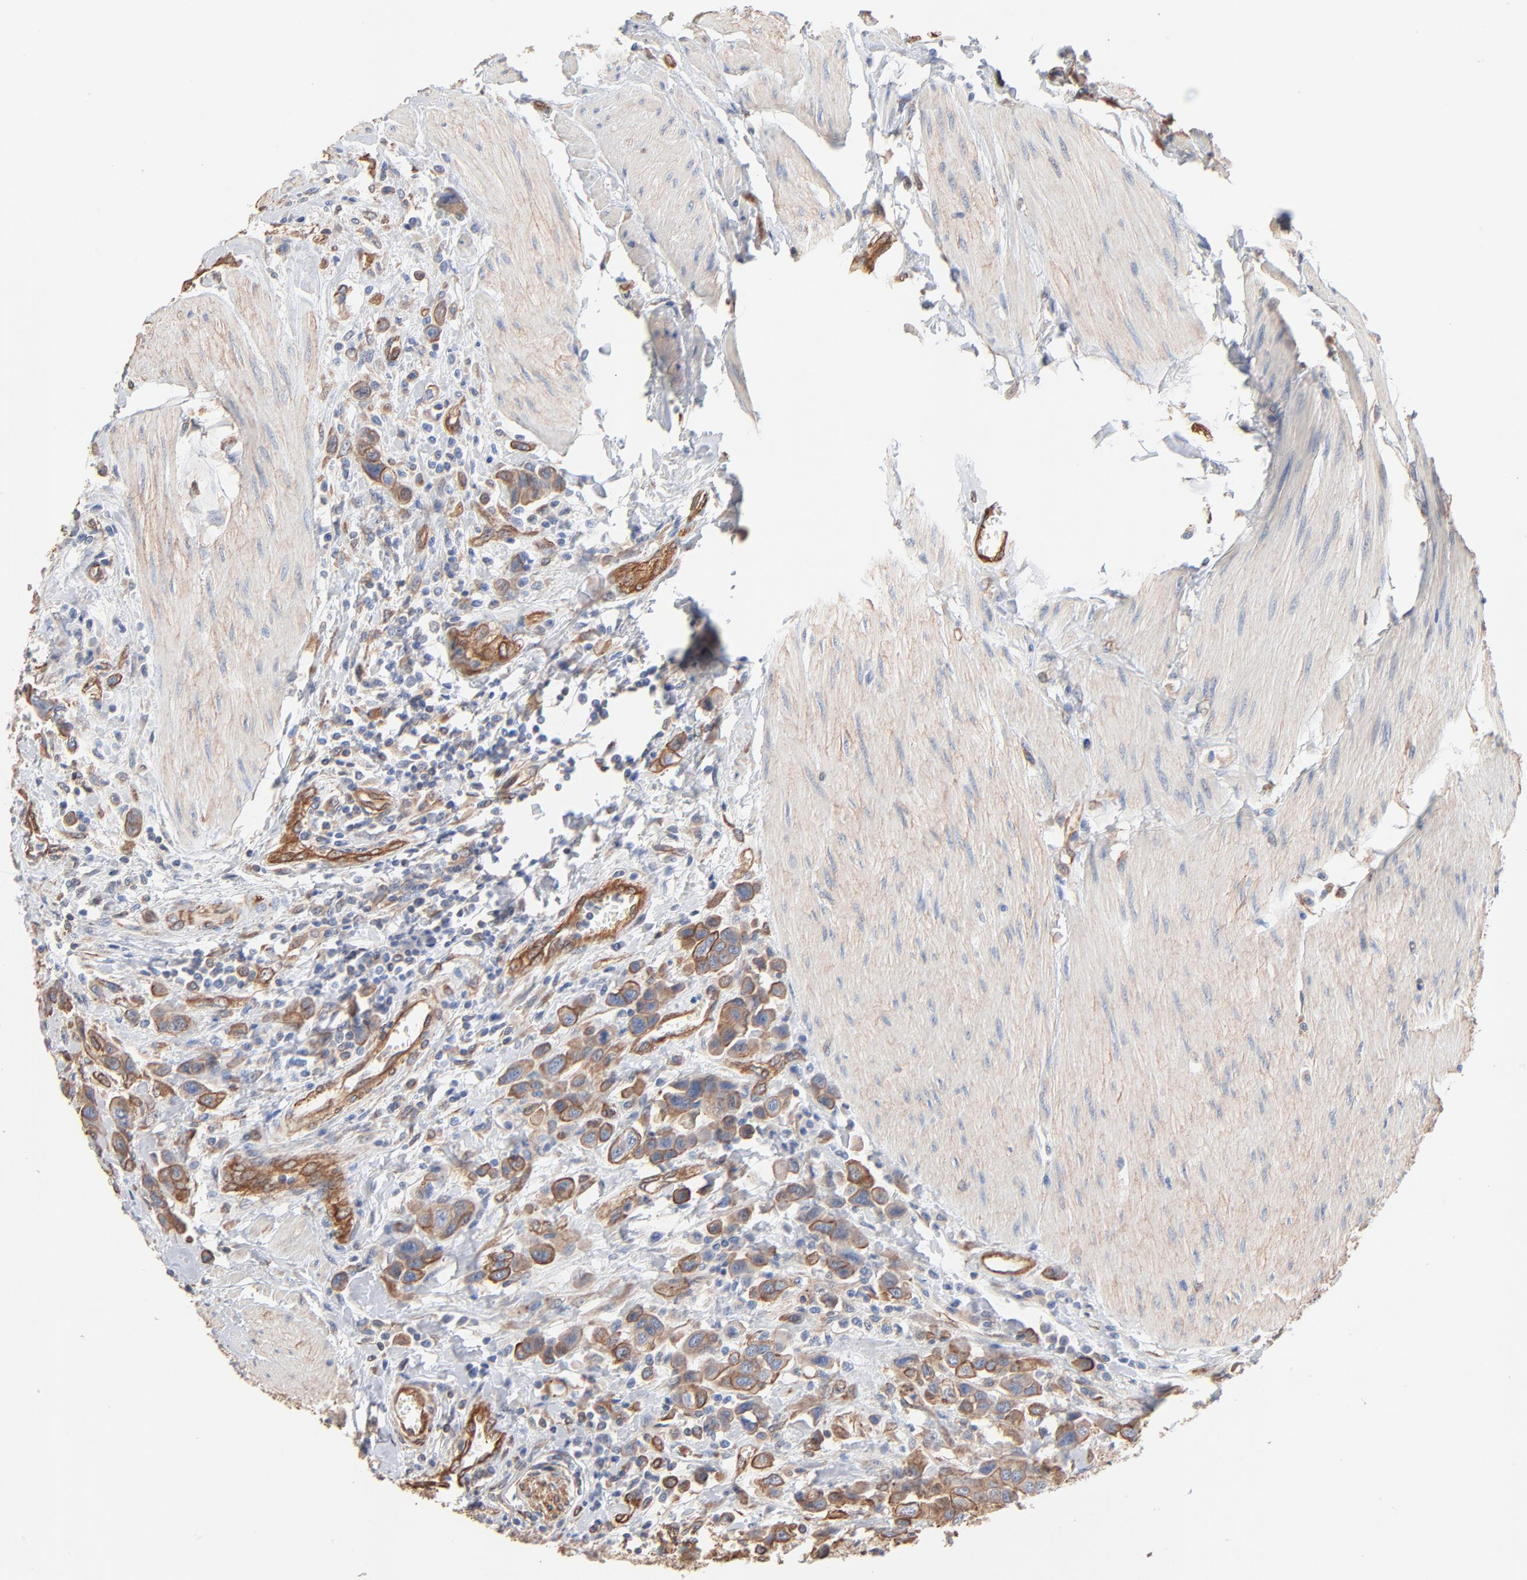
{"staining": {"intensity": "moderate", "quantity": "25%-75%", "location": "cytoplasmic/membranous"}, "tissue": "urothelial cancer", "cell_type": "Tumor cells", "image_type": "cancer", "snomed": [{"axis": "morphology", "description": "Urothelial carcinoma, High grade"}, {"axis": "topography", "description": "Urinary bladder"}], "caption": "Protein staining of urothelial cancer tissue exhibits moderate cytoplasmic/membranous positivity in approximately 25%-75% of tumor cells.", "gene": "ABCD4", "patient": {"sex": "male", "age": 50}}